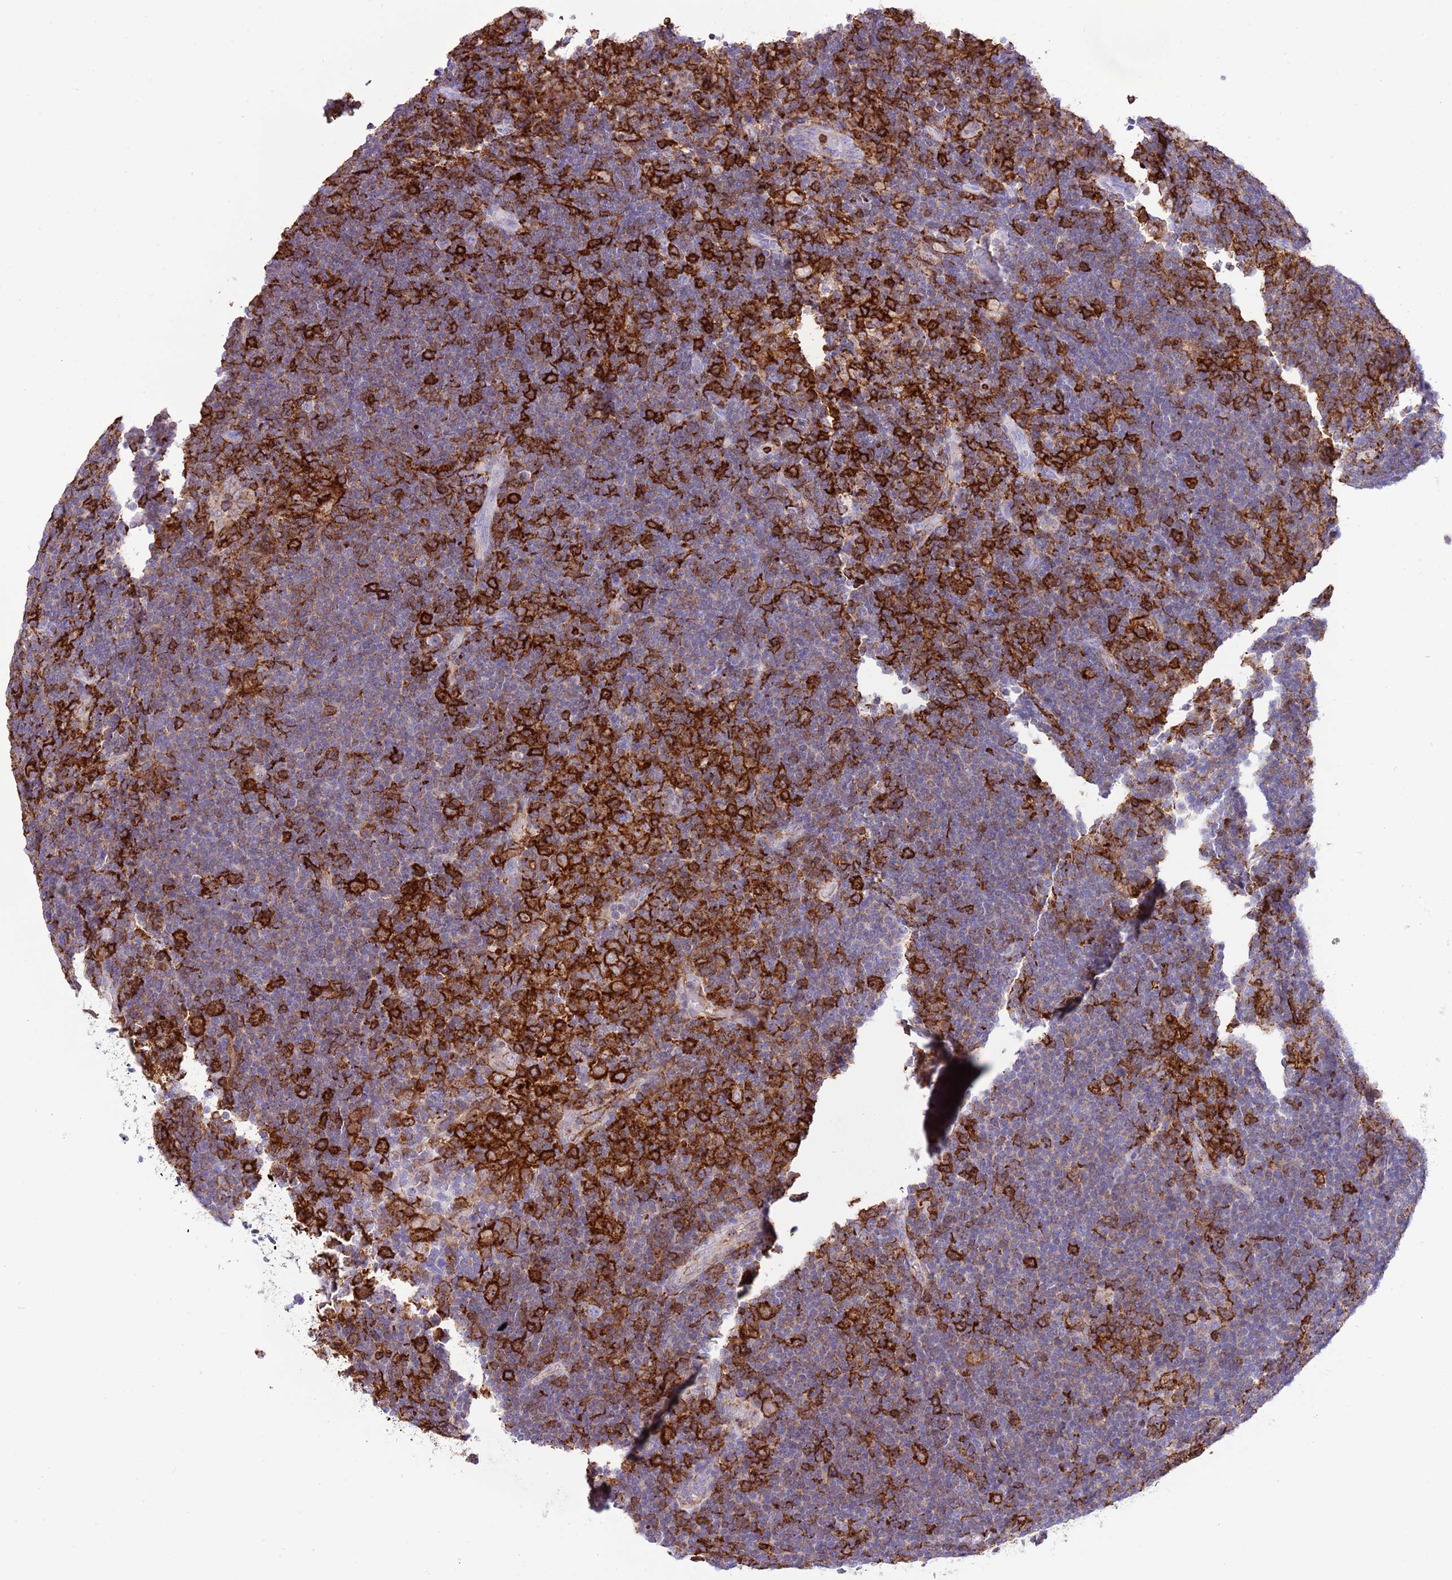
{"staining": {"intensity": "negative", "quantity": "none", "location": "none"}, "tissue": "lymphoma", "cell_type": "Tumor cells", "image_type": "cancer", "snomed": [{"axis": "morphology", "description": "Hodgkin's disease, NOS"}, {"axis": "topography", "description": "Lymph node"}], "caption": "Lymphoma stained for a protein using IHC demonstrates no expression tumor cells.", "gene": "EFHD2", "patient": {"sex": "female", "age": 57}}